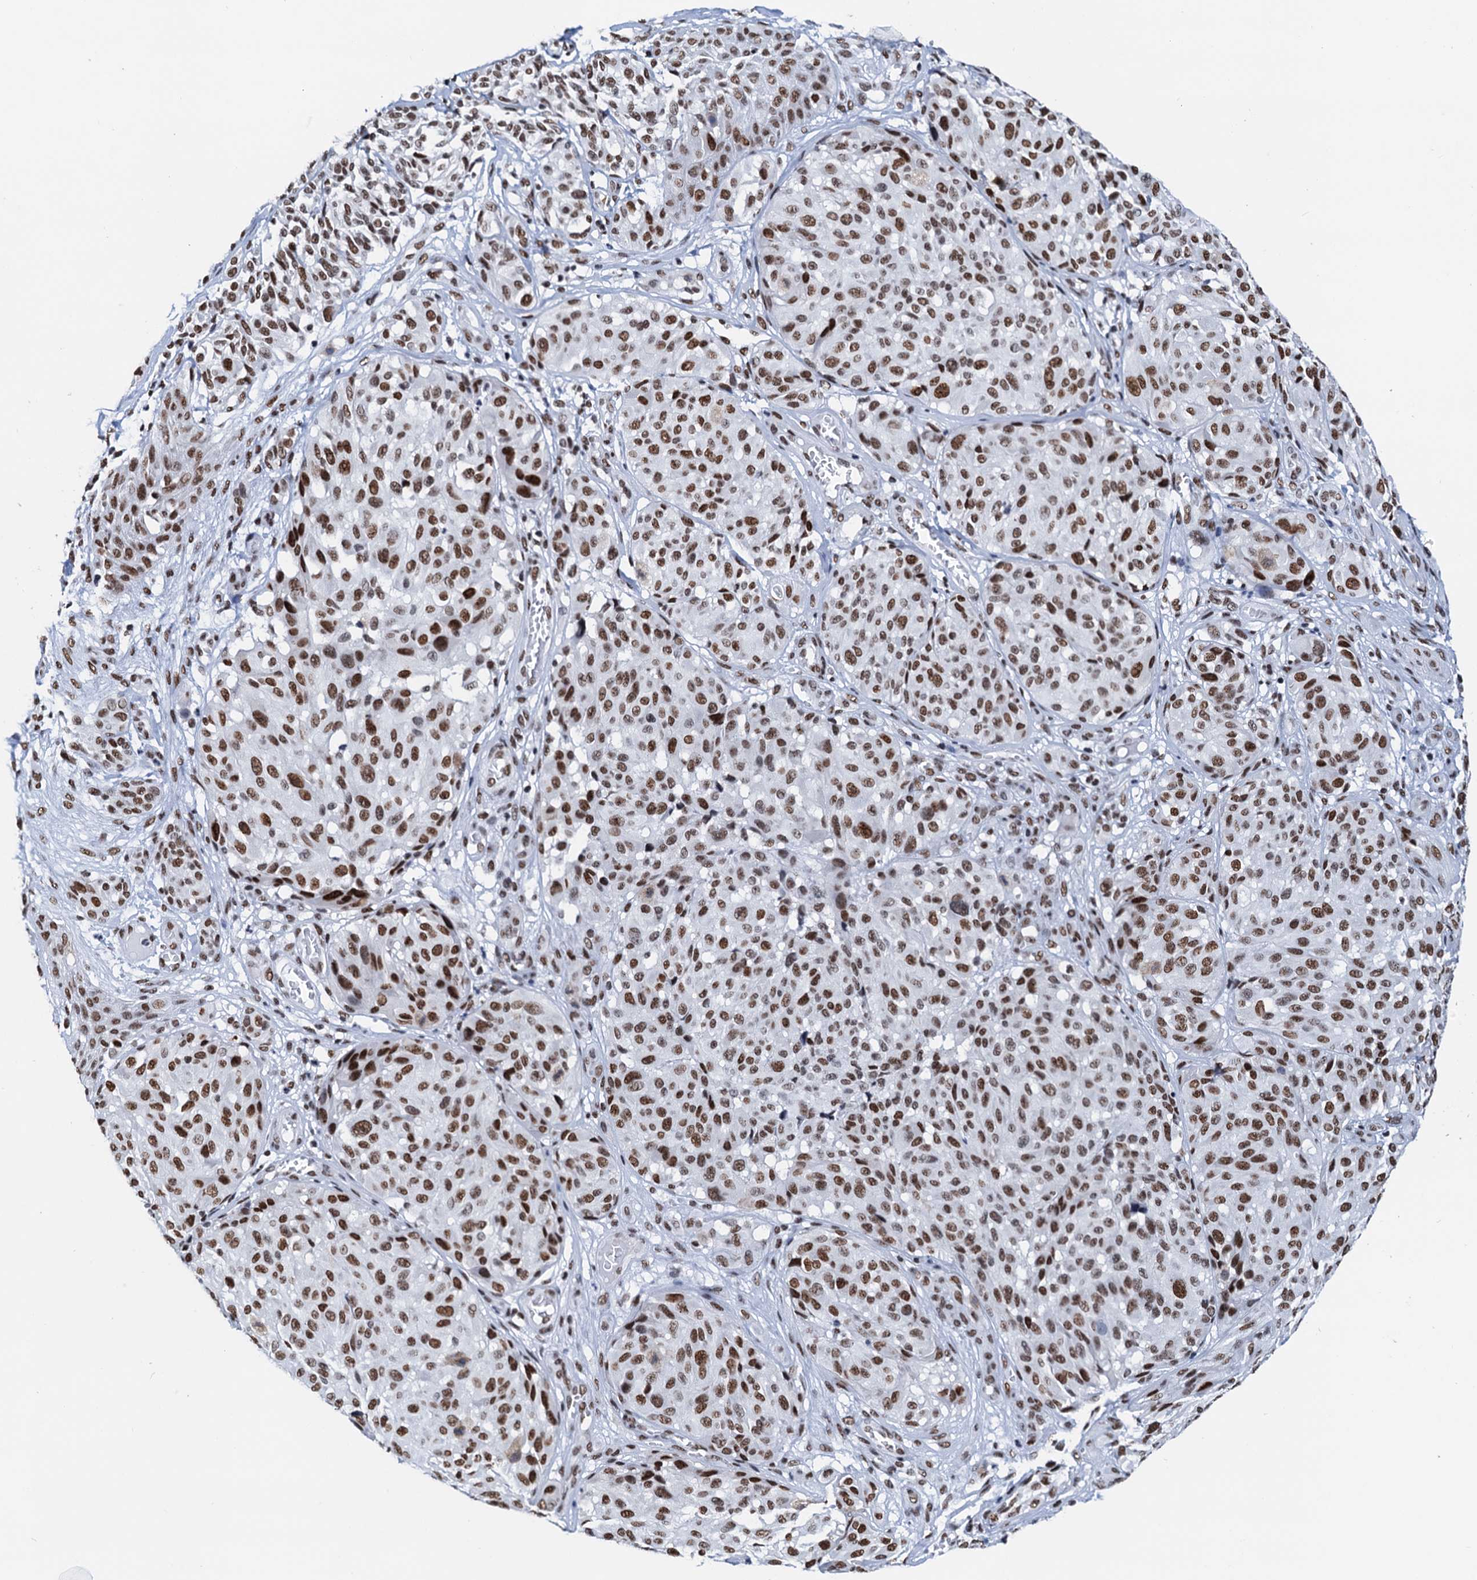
{"staining": {"intensity": "moderate", "quantity": ">75%", "location": "nuclear"}, "tissue": "melanoma", "cell_type": "Tumor cells", "image_type": "cancer", "snomed": [{"axis": "morphology", "description": "Malignant melanoma, NOS"}, {"axis": "topography", "description": "Skin"}], "caption": "Immunohistochemistry (IHC) photomicrograph of neoplastic tissue: malignant melanoma stained using immunohistochemistry (IHC) exhibits medium levels of moderate protein expression localized specifically in the nuclear of tumor cells, appearing as a nuclear brown color.", "gene": "SLTM", "patient": {"sex": "male", "age": 83}}